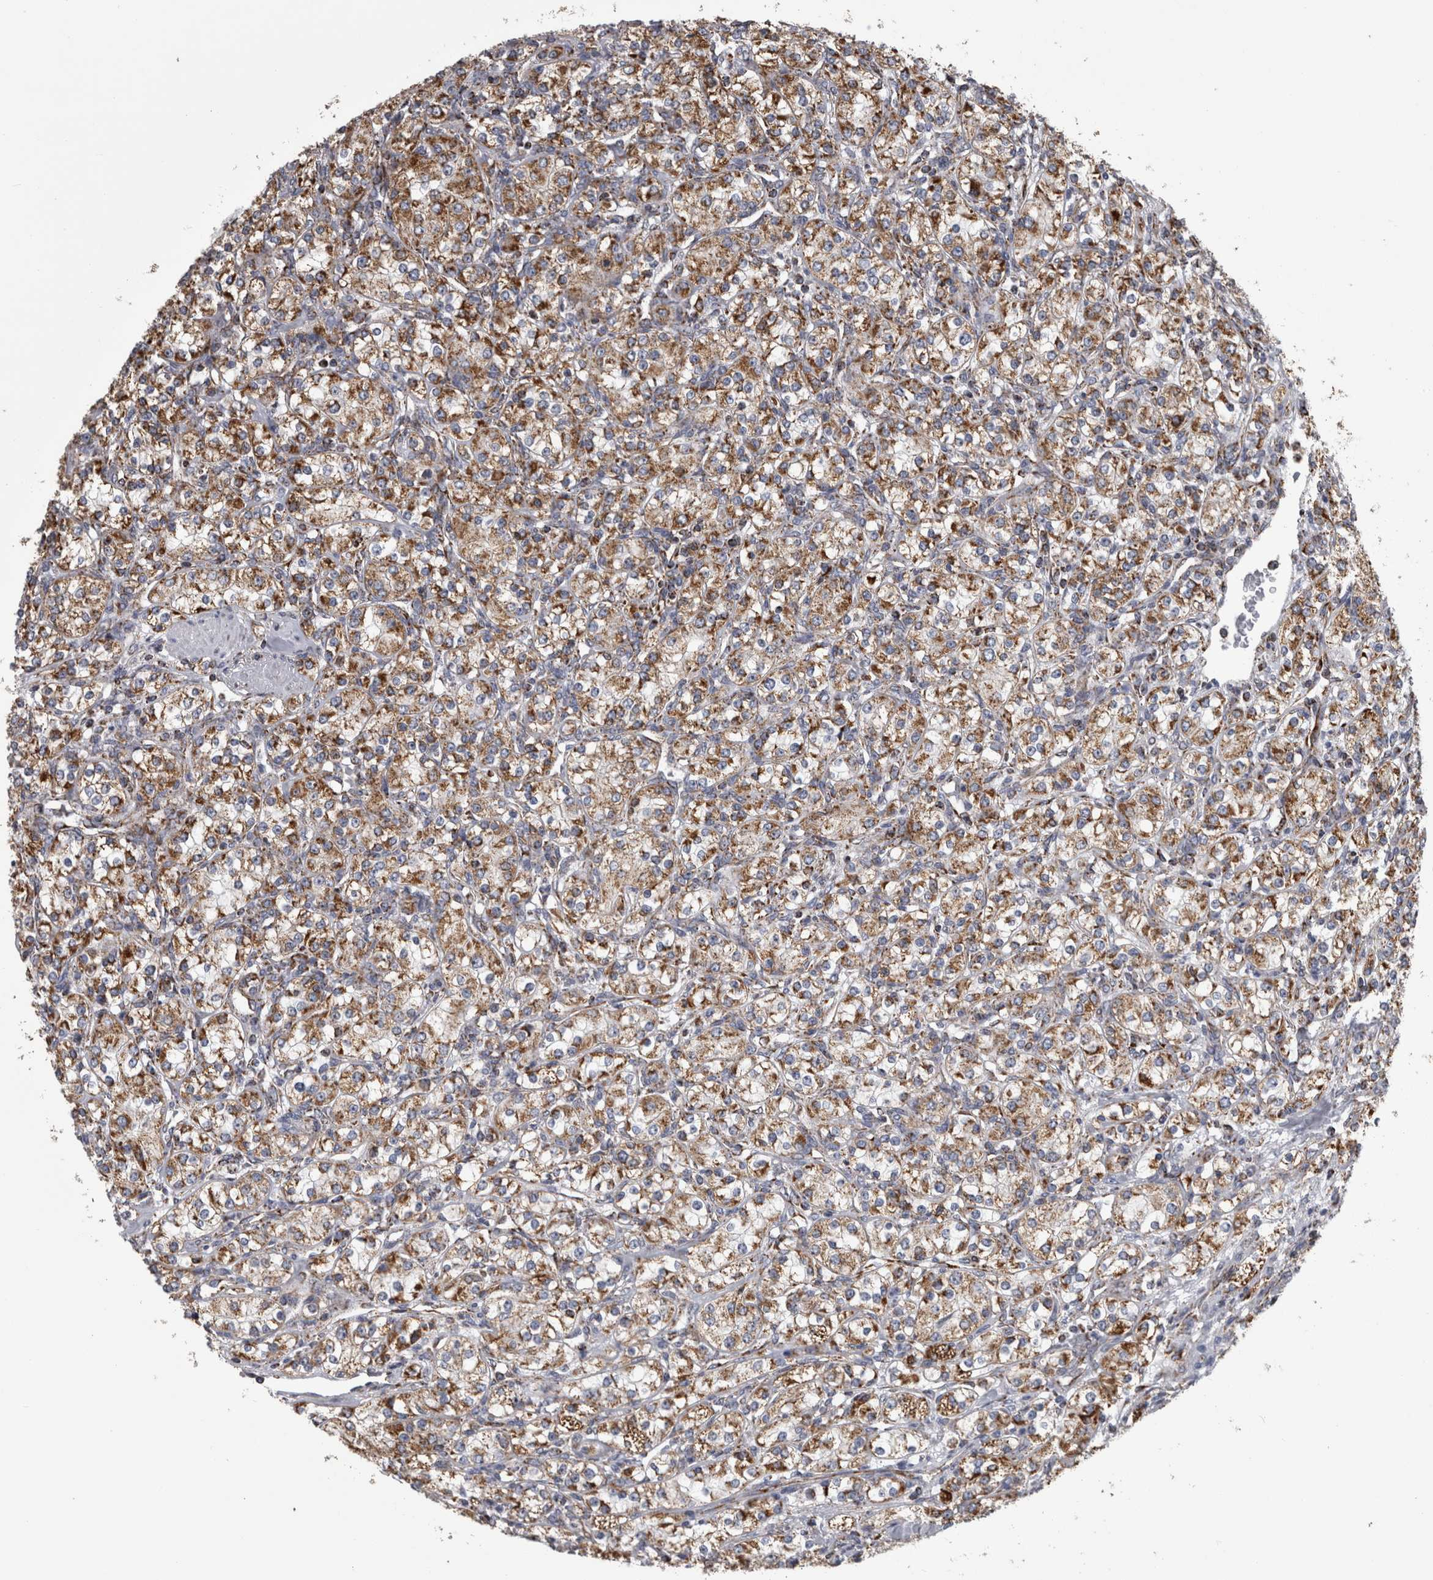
{"staining": {"intensity": "moderate", "quantity": ">75%", "location": "cytoplasmic/membranous"}, "tissue": "renal cancer", "cell_type": "Tumor cells", "image_type": "cancer", "snomed": [{"axis": "morphology", "description": "Adenocarcinoma, NOS"}, {"axis": "topography", "description": "Kidney"}], "caption": "DAB (3,3'-diaminobenzidine) immunohistochemical staining of renal cancer shows moderate cytoplasmic/membranous protein expression in approximately >75% of tumor cells.", "gene": "MDH2", "patient": {"sex": "male", "age": 77}}